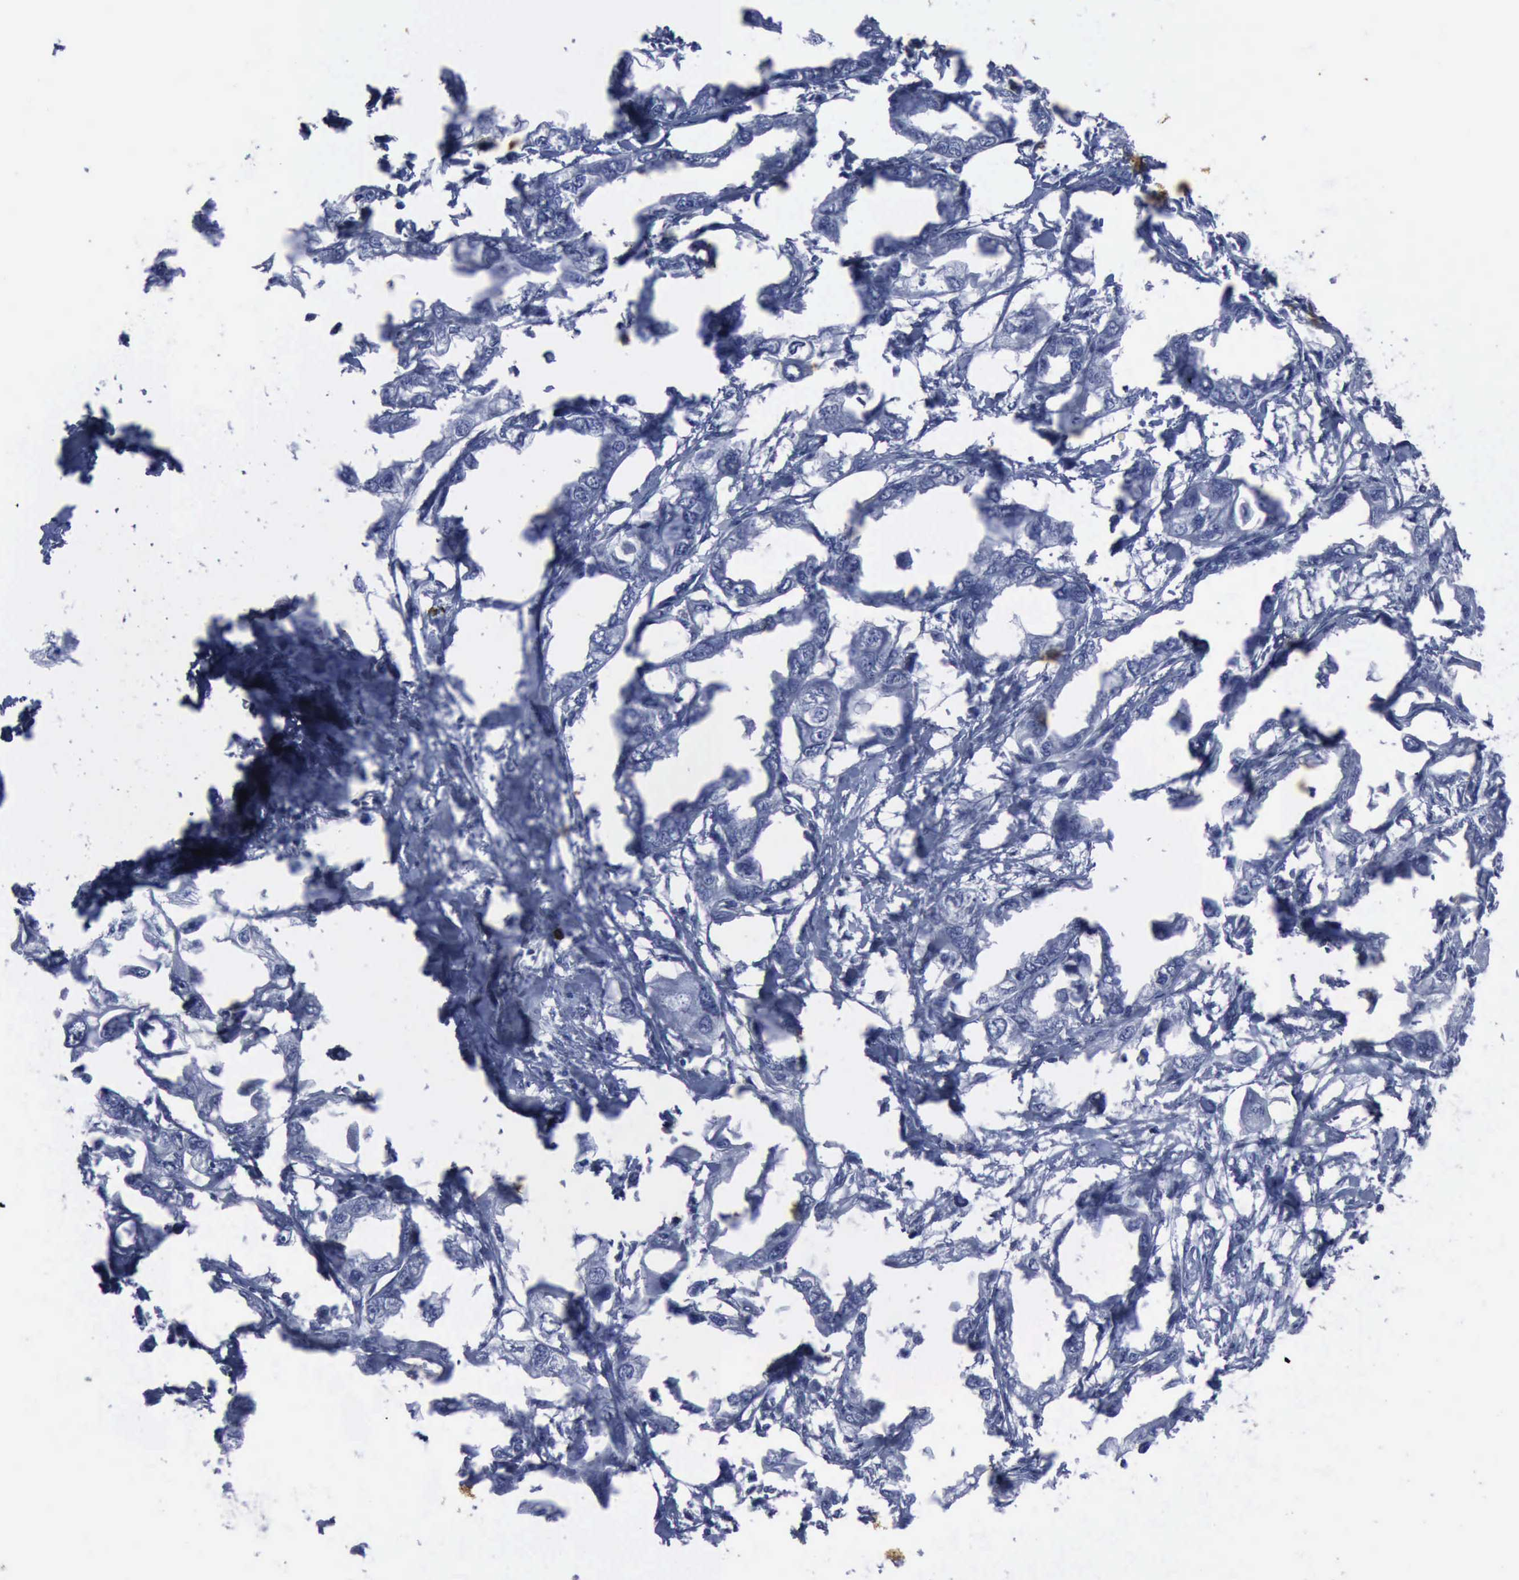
{"staining": {"intensity": "negative", "quantity": "none", "location": "none"}, "tissue": "endometrial cancer", "cell_type": "Tumor cells", "image_type": "cancer", "snomed": [{"axis": "morphology", "description": "Adenocarcinoma, NOS"}, {"axis": "topography", "description": "Endometrium"}], "caption": "High power microscopy micrograph of an immunohistochemistry (IHC) image of endometrial cancer (adenocarcinoma), revealing no significant staining in tumor cells.", "gene": "NGFR", "patient": {"sex": "female", "age": 67}}